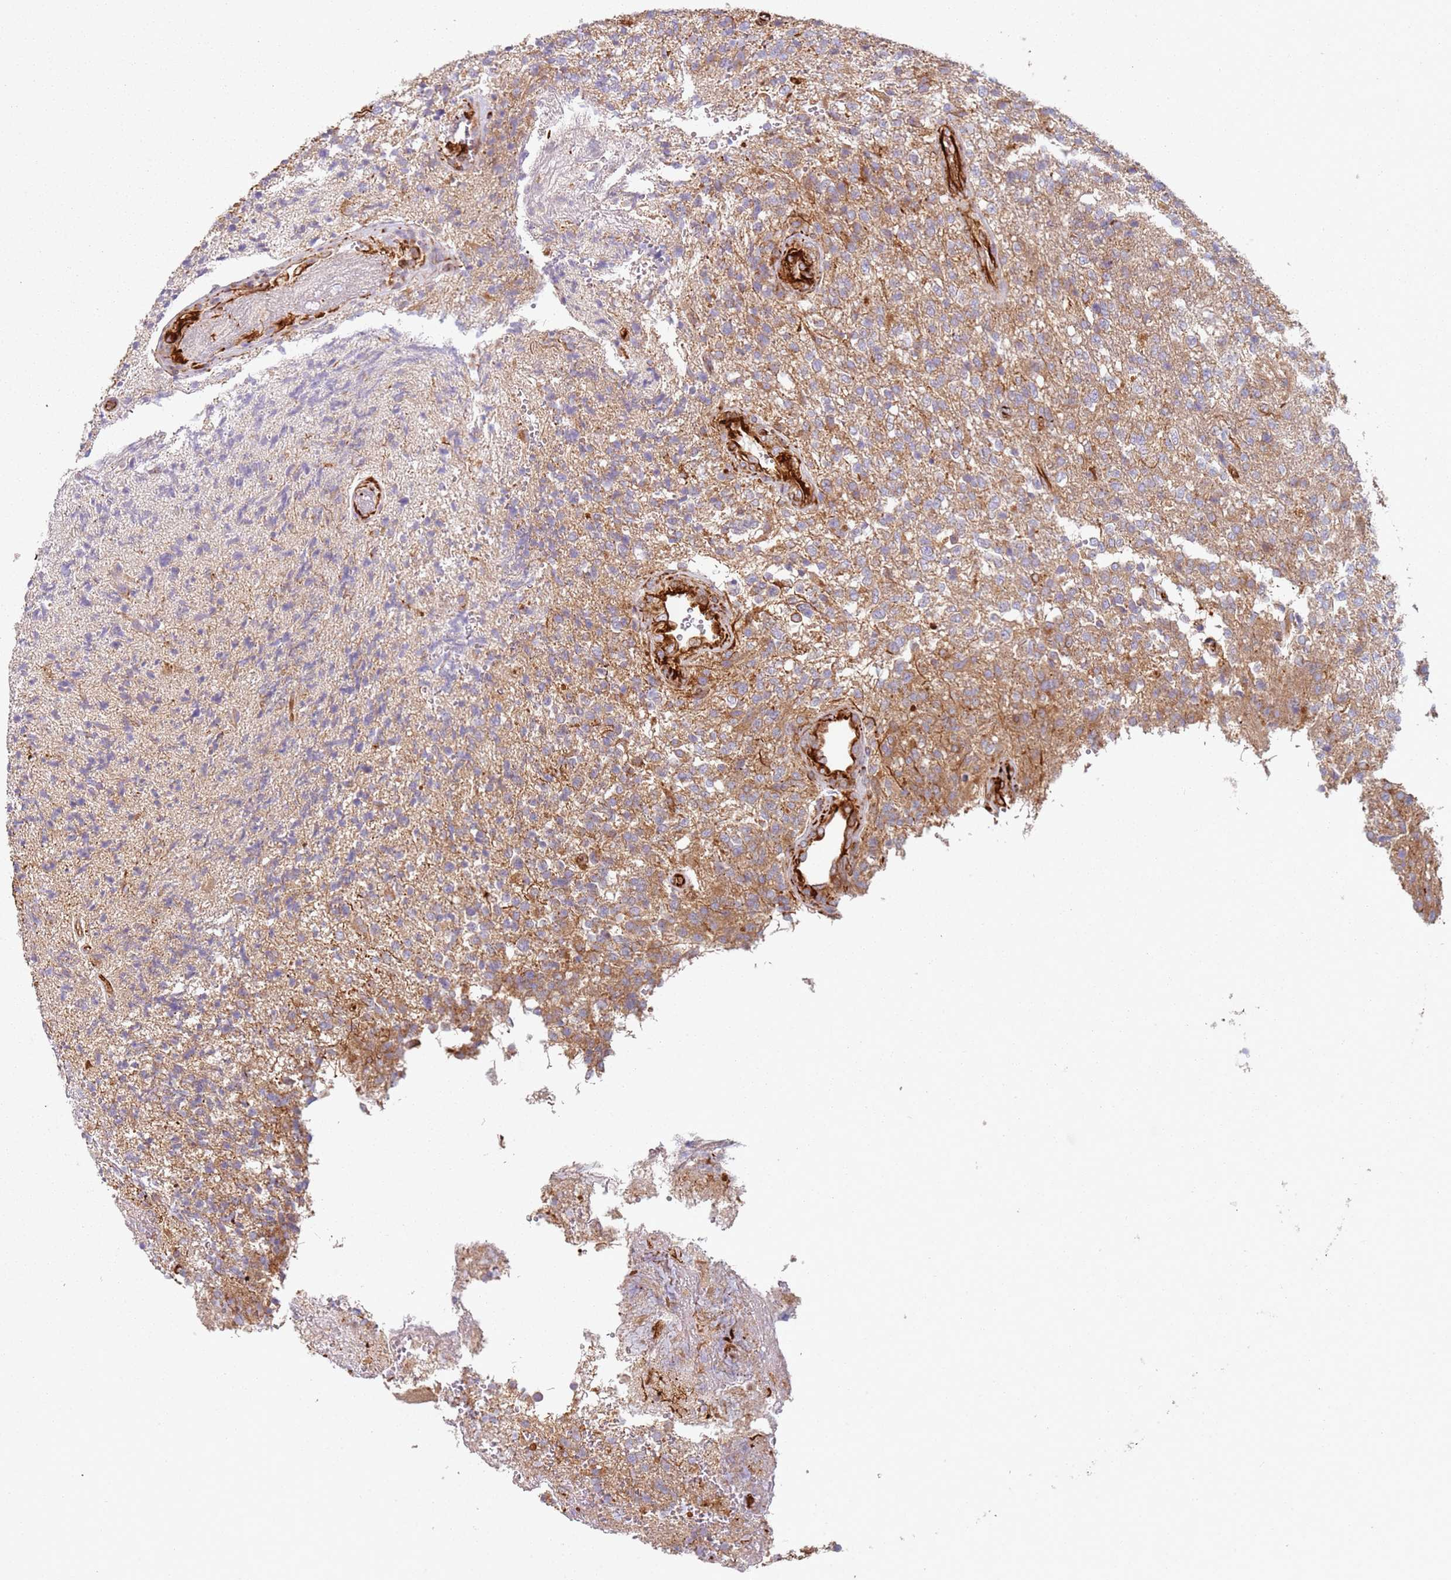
{"staining": {"intensity": "moderate", "quantity": "25%-75%", "location": "cytoplasmic/membranous"}, "tissue": "glioma", "cell_type": "Tumor cells", "image_type": "cancer", "snomed": [{"axis": "morphology", "description": "Glioma, malignant, High grade"}, {"axis": "topography", "description": "Brain"}], "caption": "The immunohistochemical stain shows moderate cytoplasmic/membranous staining in tumor cells of glioma tissue. Using DAB (brown) and hematoxylin (blue) stains, captured at high magnification using brightfield microscopy.", "gene": "SNAPIN", "patient": {"sex": "male", "age": 56}}